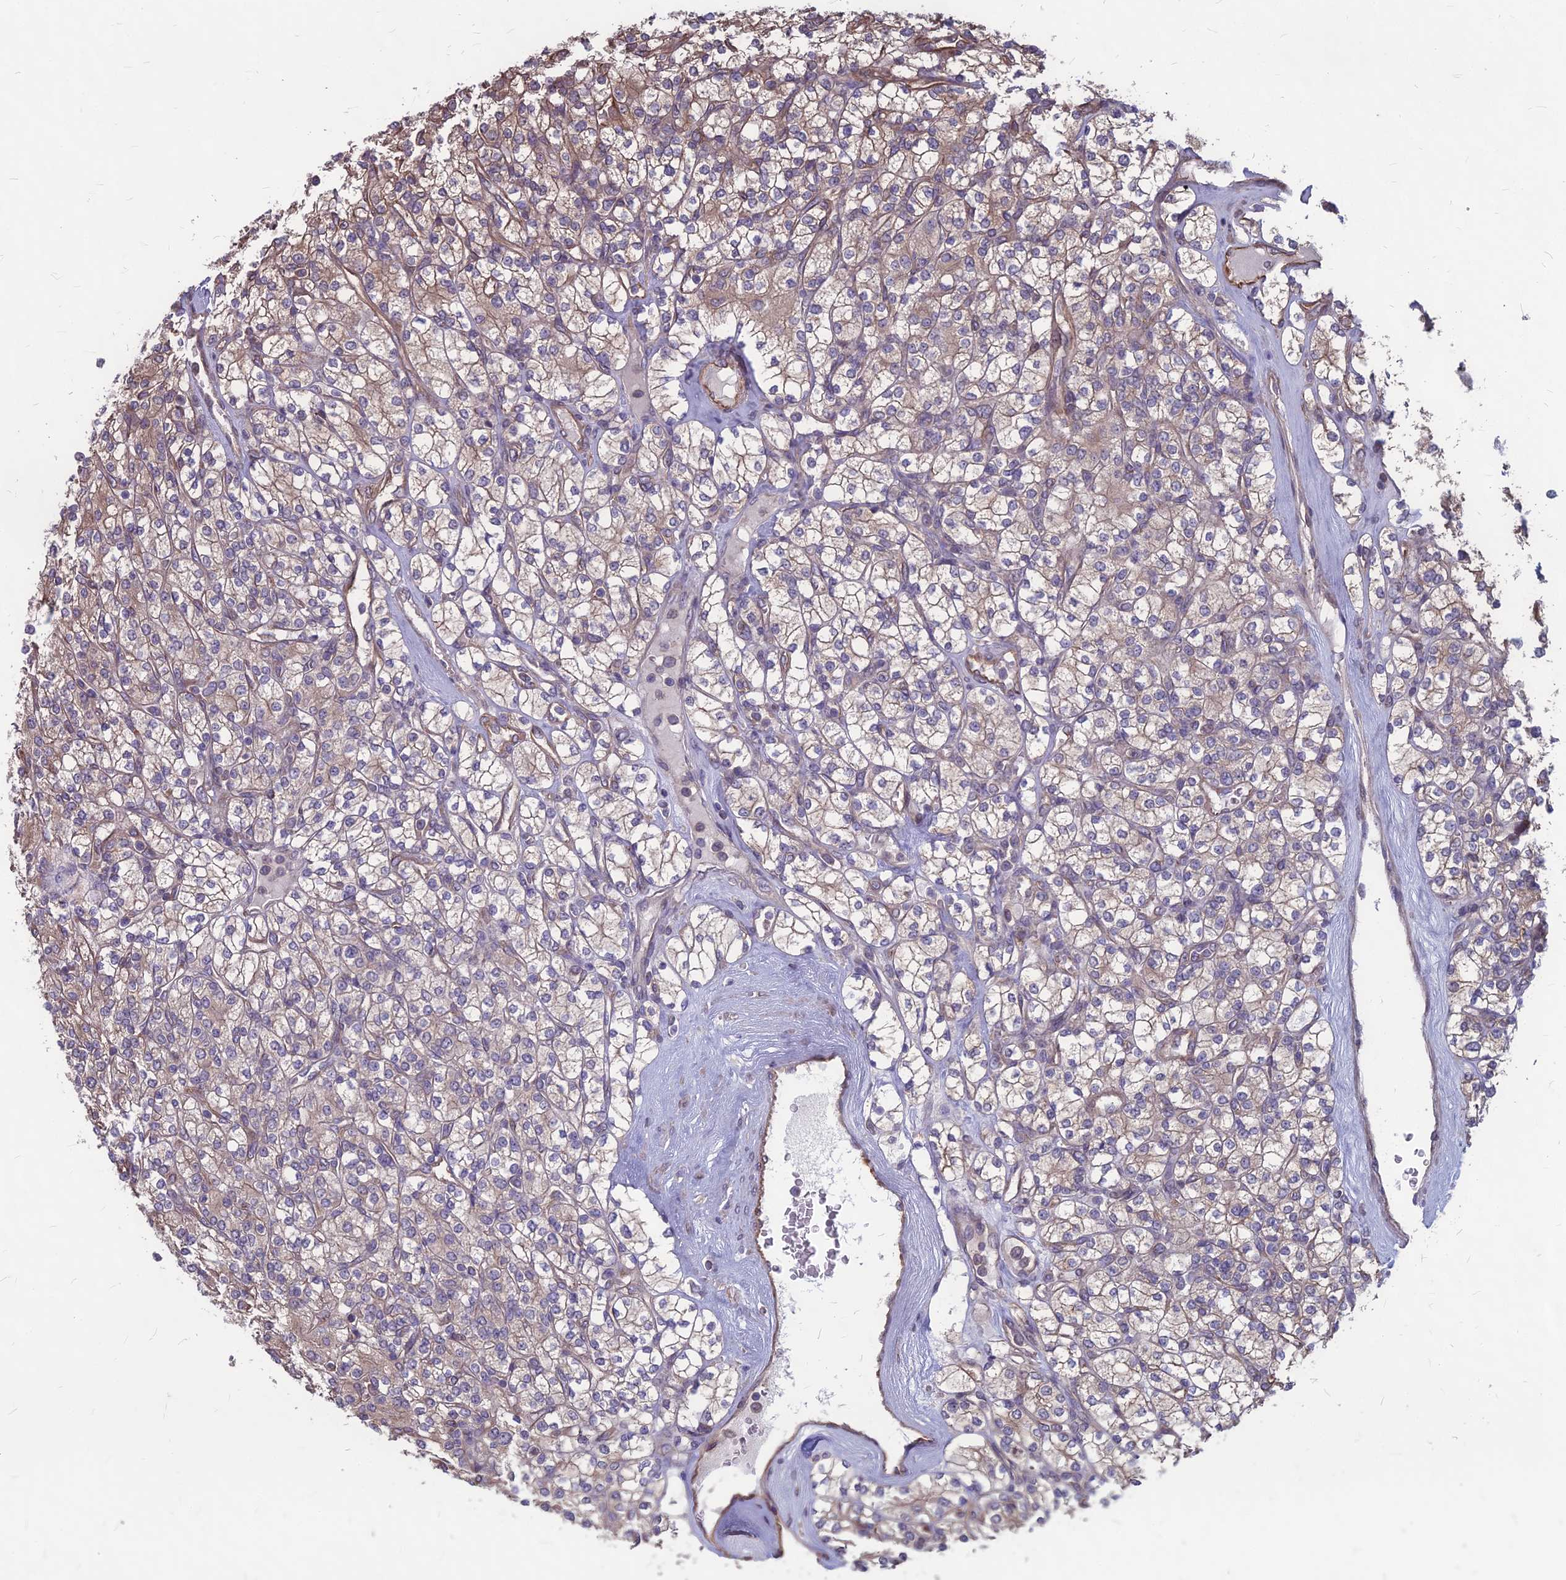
{"staining": {"intensity": "weak", "quantity": "<25%", "location": "cytoplasmic/membranous"}, "tissue": "renal cancer", "cell_type": "Tumor cells", "image_type": "cancer", "snomed": [{"axis": "morphology", "description": "Adenocarcinoma, NOS"}, {"axis": "topography", "description": "Kidney"}], "caption": "This is a image of immunohistochemistry staining of adenocarcinoma (renal), which shows no positivity in tumor cells.", "gene": "LSM6", "patient": {"sex": "male", "age": 77}}